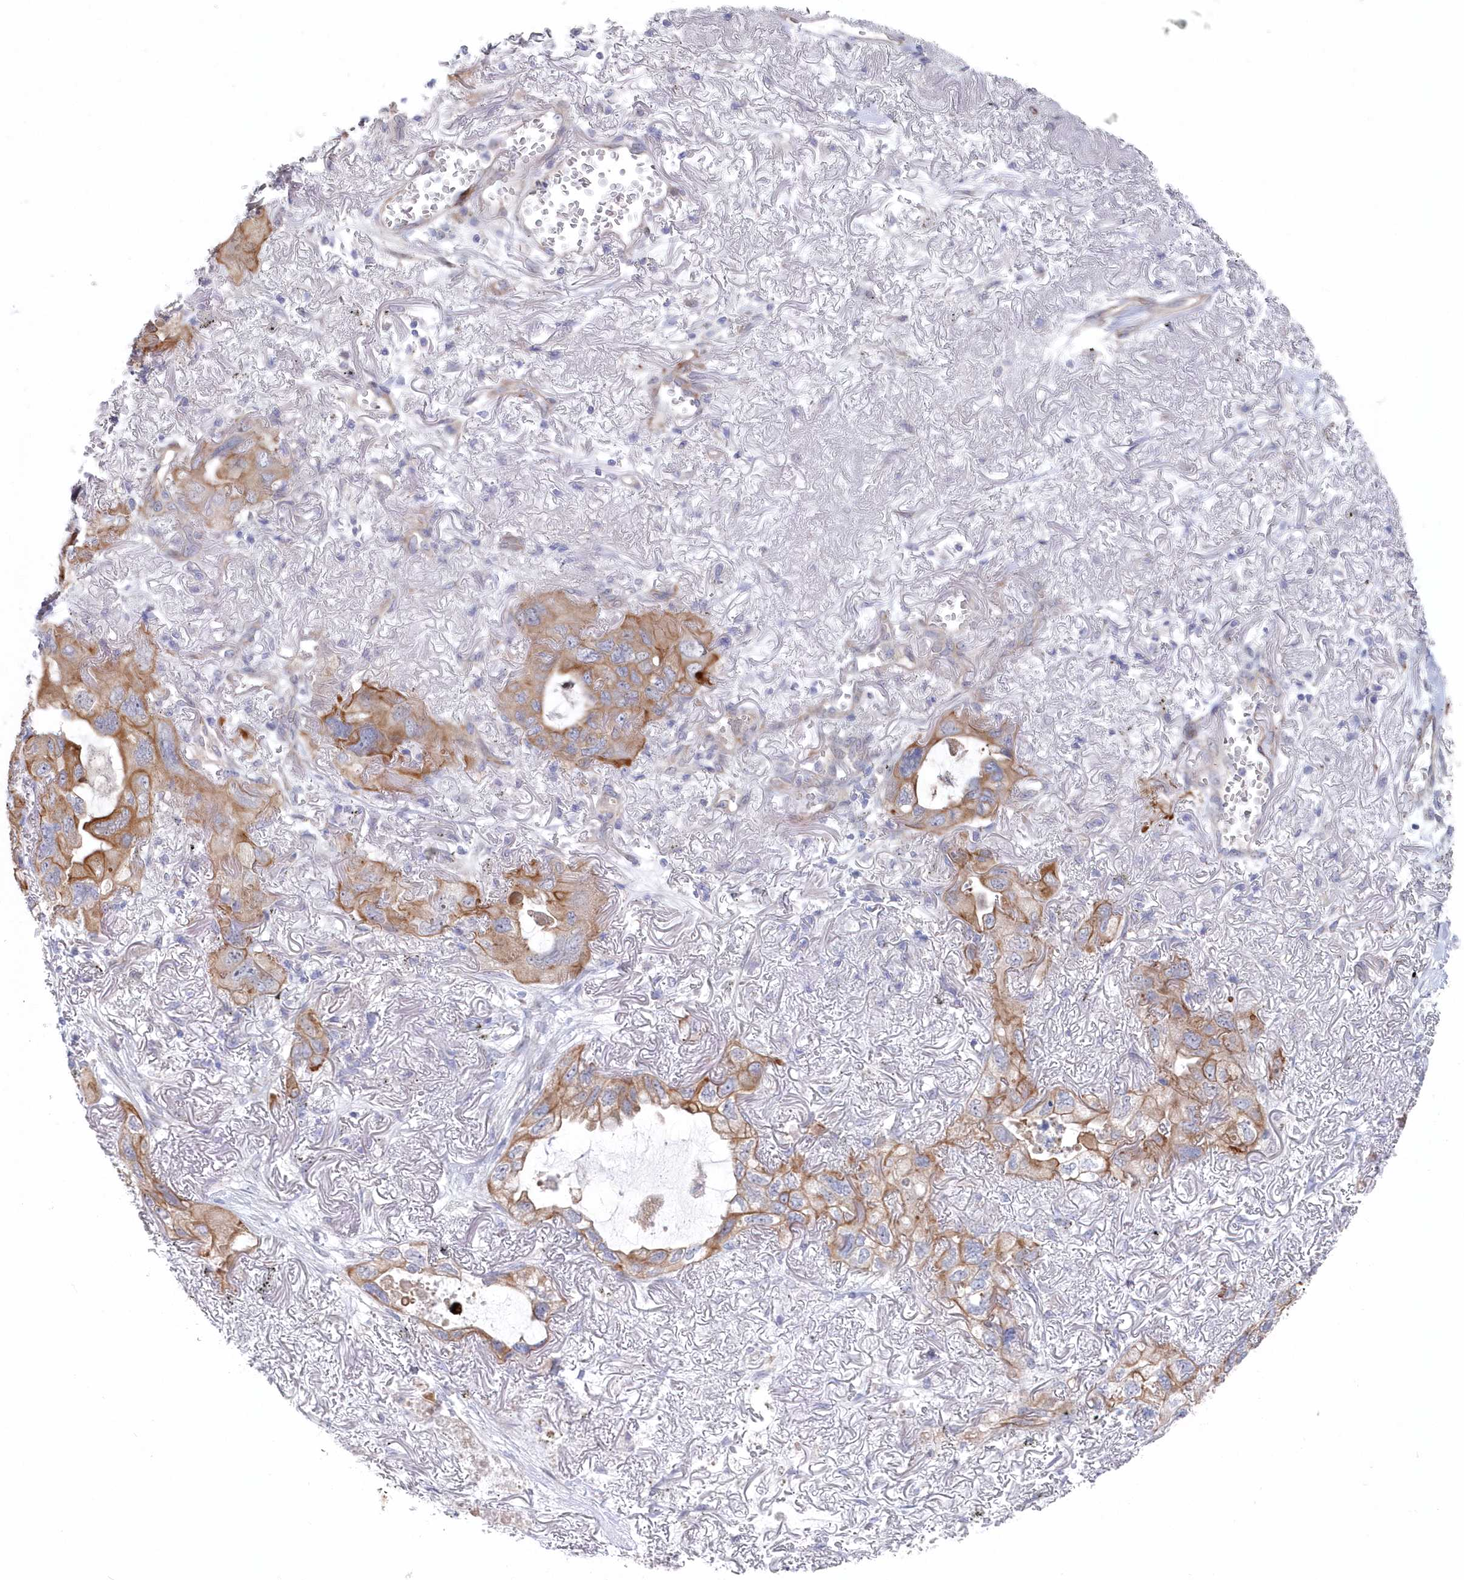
{"staining": {"intensity": "moderate", "quantity": ">75%", "location": "cytoplasmic/membranous"}, "tissue": "lung cancer", "cell_type": "Tumor cells", "image_type": "cancer", "snomed": [{"axis": "morphology", "description": "Squamous cell carcinoma, NOS"}, {"axis": "topography", "description": "Lung"}], "caption": "This is an image of immunohistochemistry staining of lung cancer (squamous cell carcinoma), which shows moderate positivity in the cytoplasmic/membranous of tumor cells.", "gene": "KIAA1586", "patient": {"sex": "female", "age": 73}}